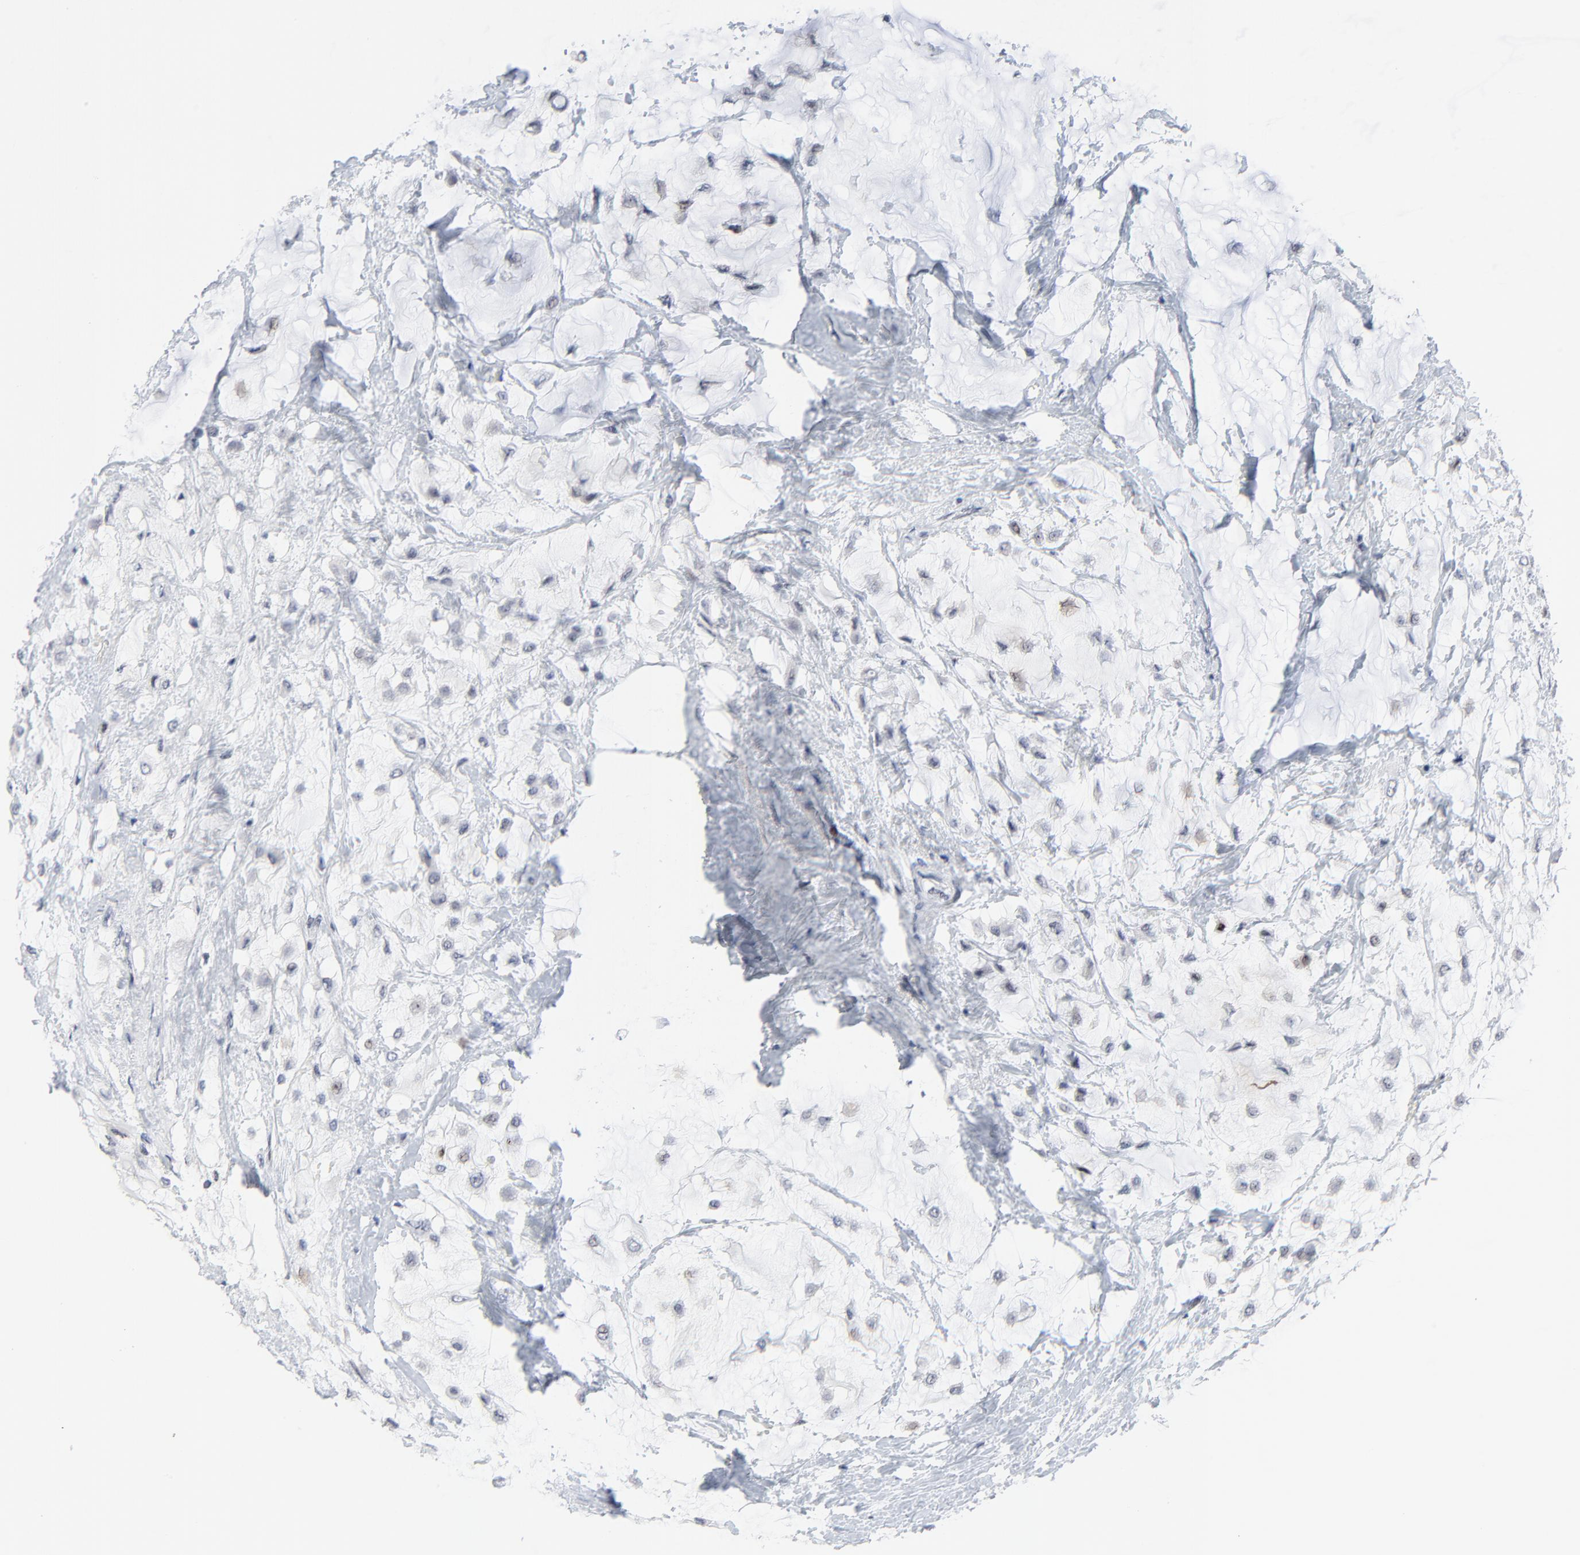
{"staining": {"intensity": "moderate", "quantity": "<25%", "location": "nuclear"}, "tissue": "breast cancer", "cell_type": "Tumor cells", "image_type": "cancer", "snomed": [{"axis": "morphology", "description": "Lobular carcinoma"}, {"axis": "topography", "description": "Breast"}], "caption": "Protein expression analysis of human breast cancer reveals moderate nuclear staining in about <25% of tumor cells.", "gene": "ZNF589", "patient": {"sex": "female", "age": 85}}